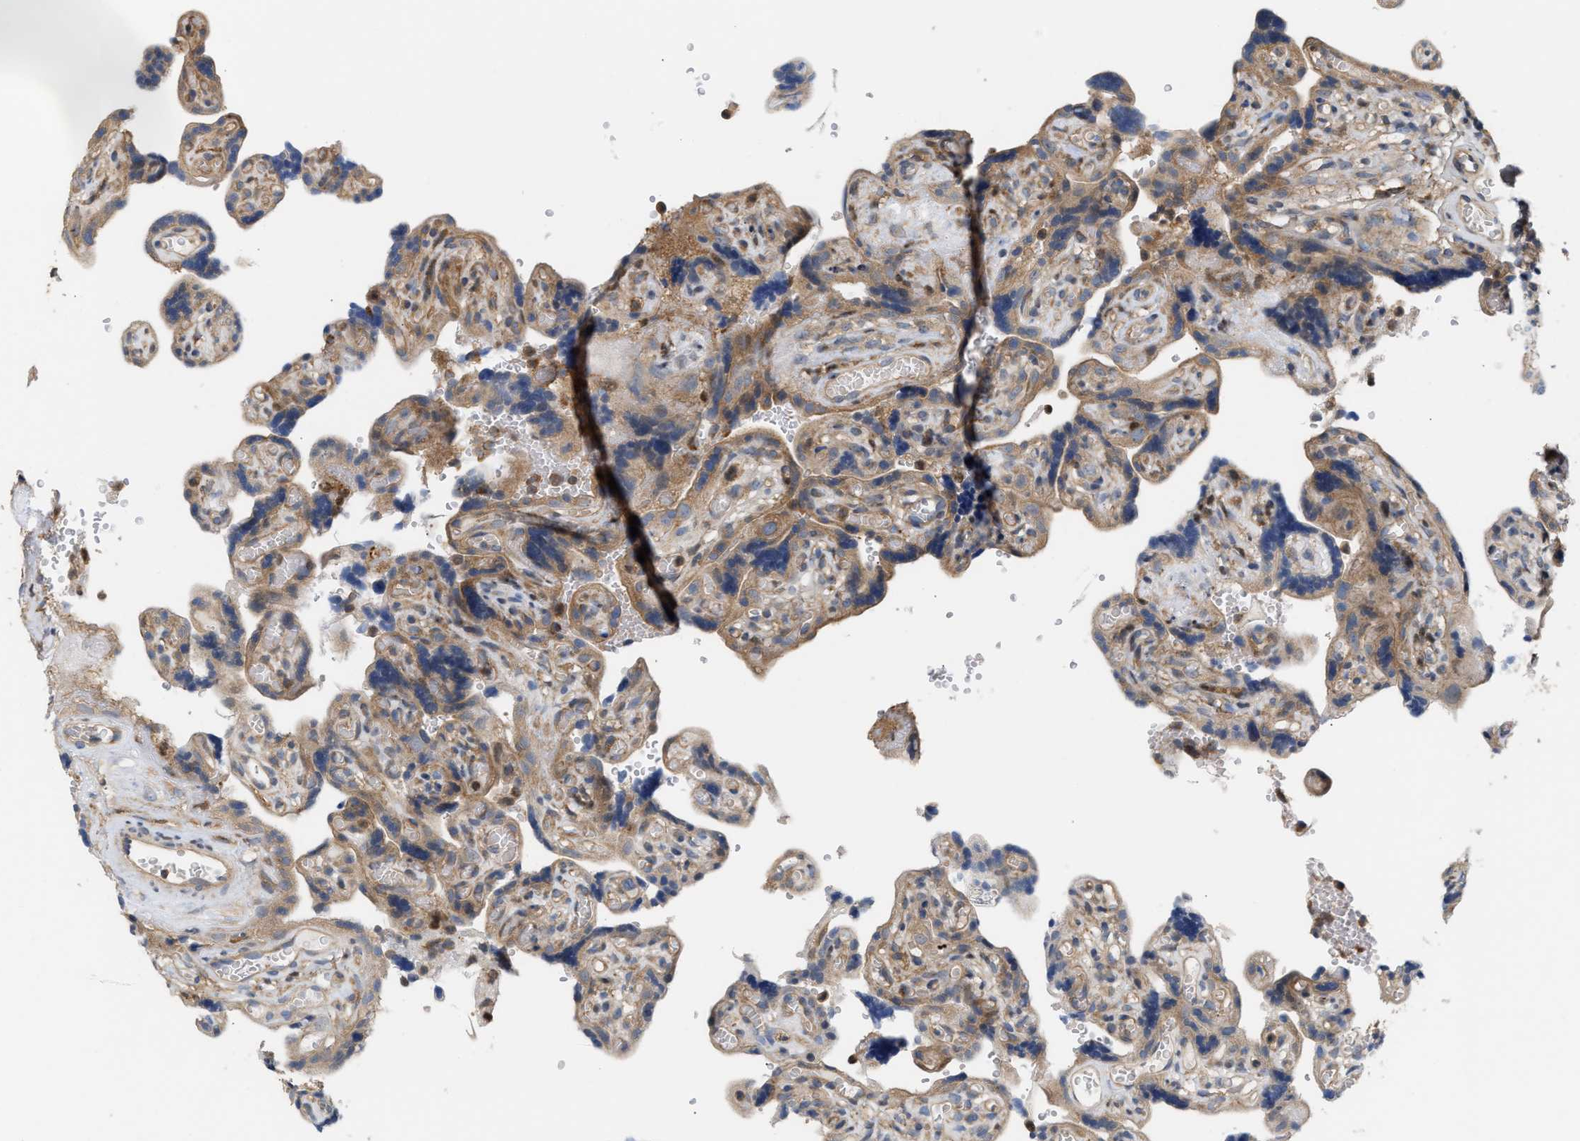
{"staining": {"intensity": "moderate", "quantity": ">75%", "location": "cytoplasmic/membranous"}, "tissue": "placenta", "cell_type": "Decidual cells", "image_type": "normal", "snomed": [{"axis": "morphology", "description": "Normal tissue, NOS"}, {"axis": "topography", "description": "Placenta"}], "caption": "Human placenta stained with a brown dye demonstrates moderate cytoplasmic/membranous positive staining in about >75% of decidual cells.", "gene": "DBNL", "patient": {"sex": "female", "age": 30}}